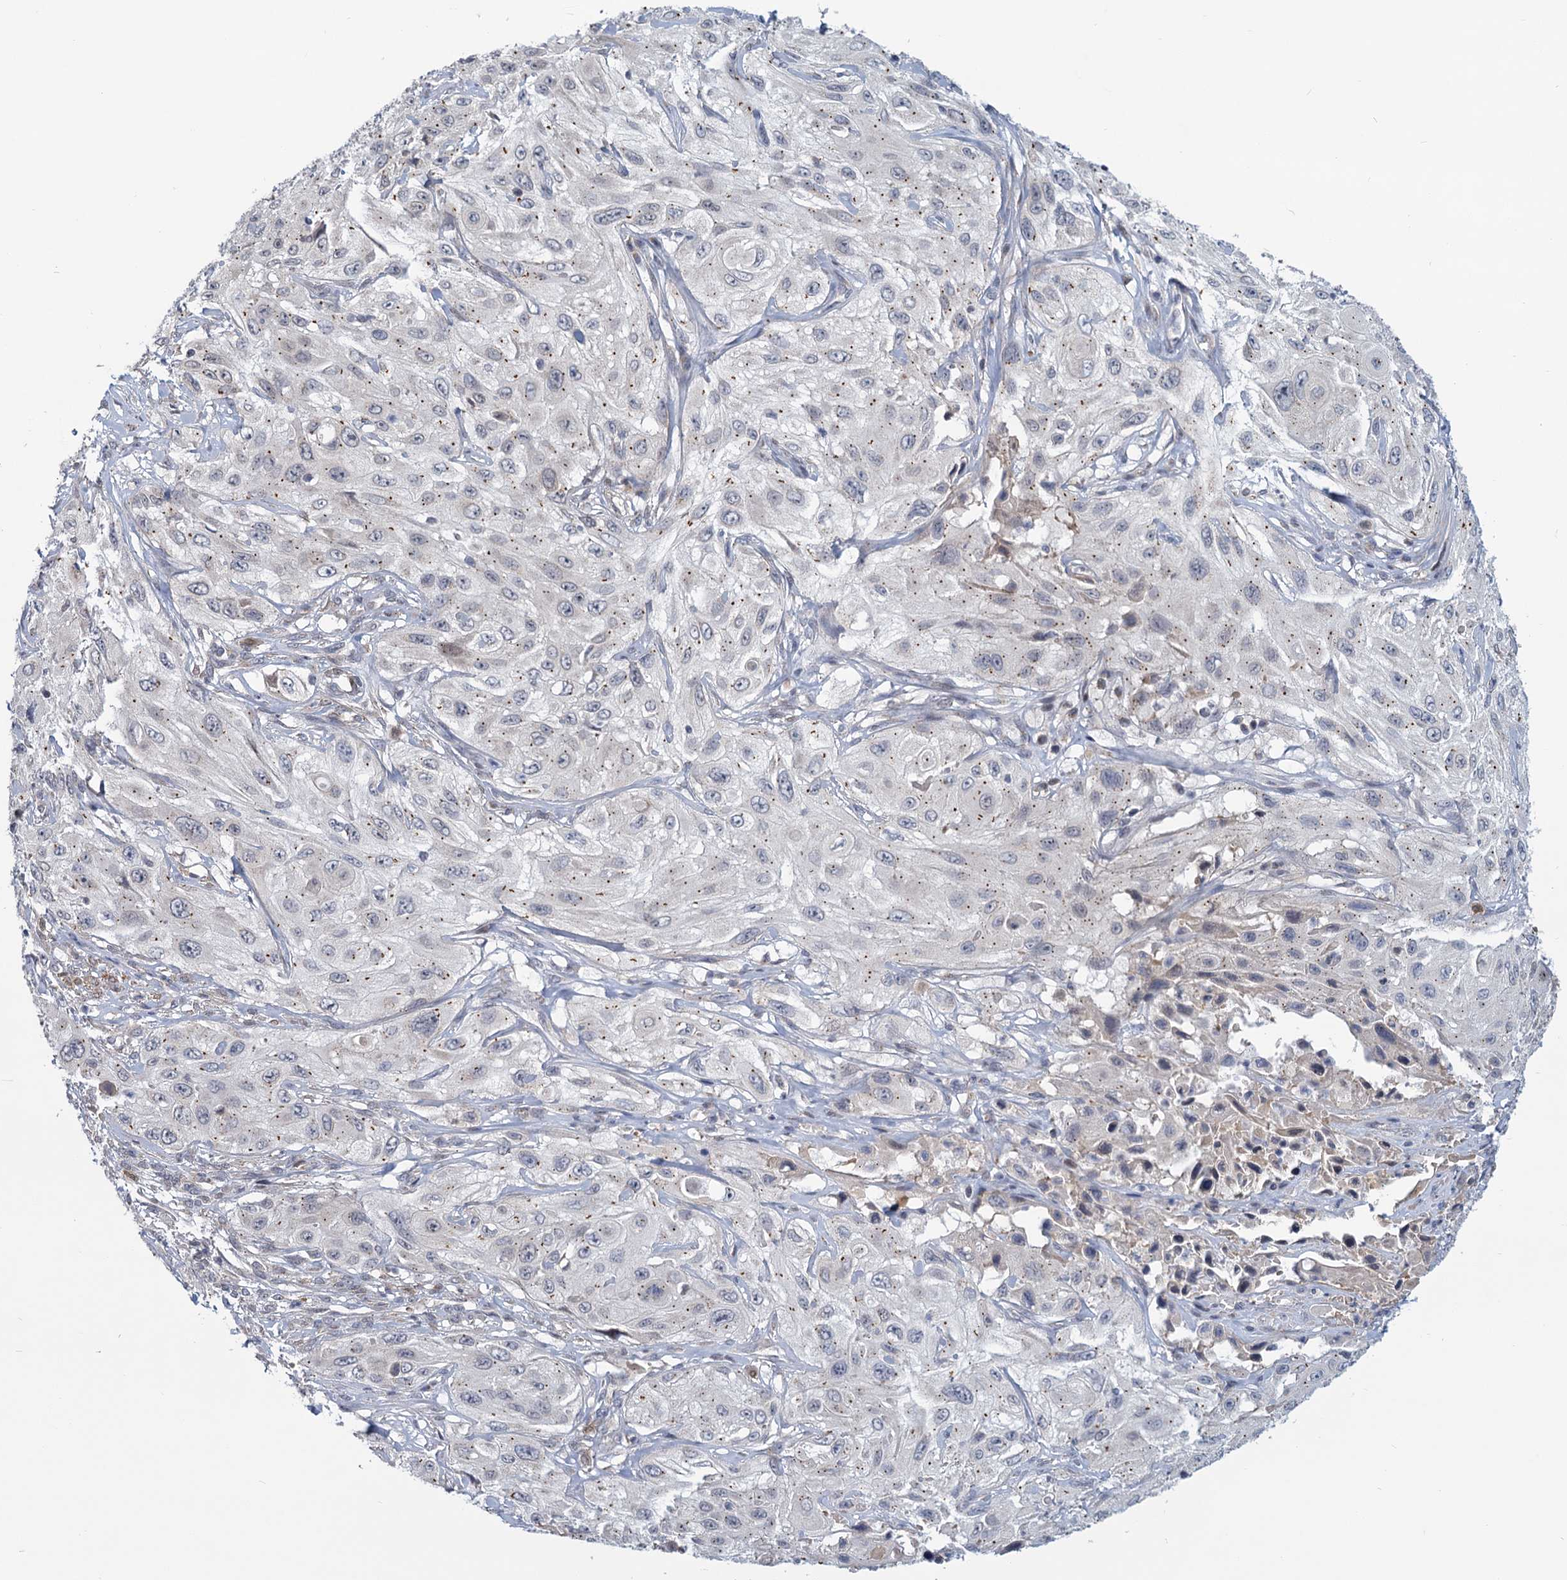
{"staining": {"intensity": "negative", "quantity": "none", "location": "none"}, "tissue": "cervical cancer", "cell_type": "Tumor cells", "image_type": "cancer", "snomed": [{"axis": "morphology", "description": "Squamous cell carcinoma, NOS"}, {"axis": "topography", "description": "Cervix"}], "caption": "This image is of squamous cell carcinoma (cervical) stained with immunohistochemistry to label a protein in brown with the nuclei are counter-stained blue. There is no staining in tumor cells.", "gene": "STAP1", "patient": {"sex": "female", "age": 42}}